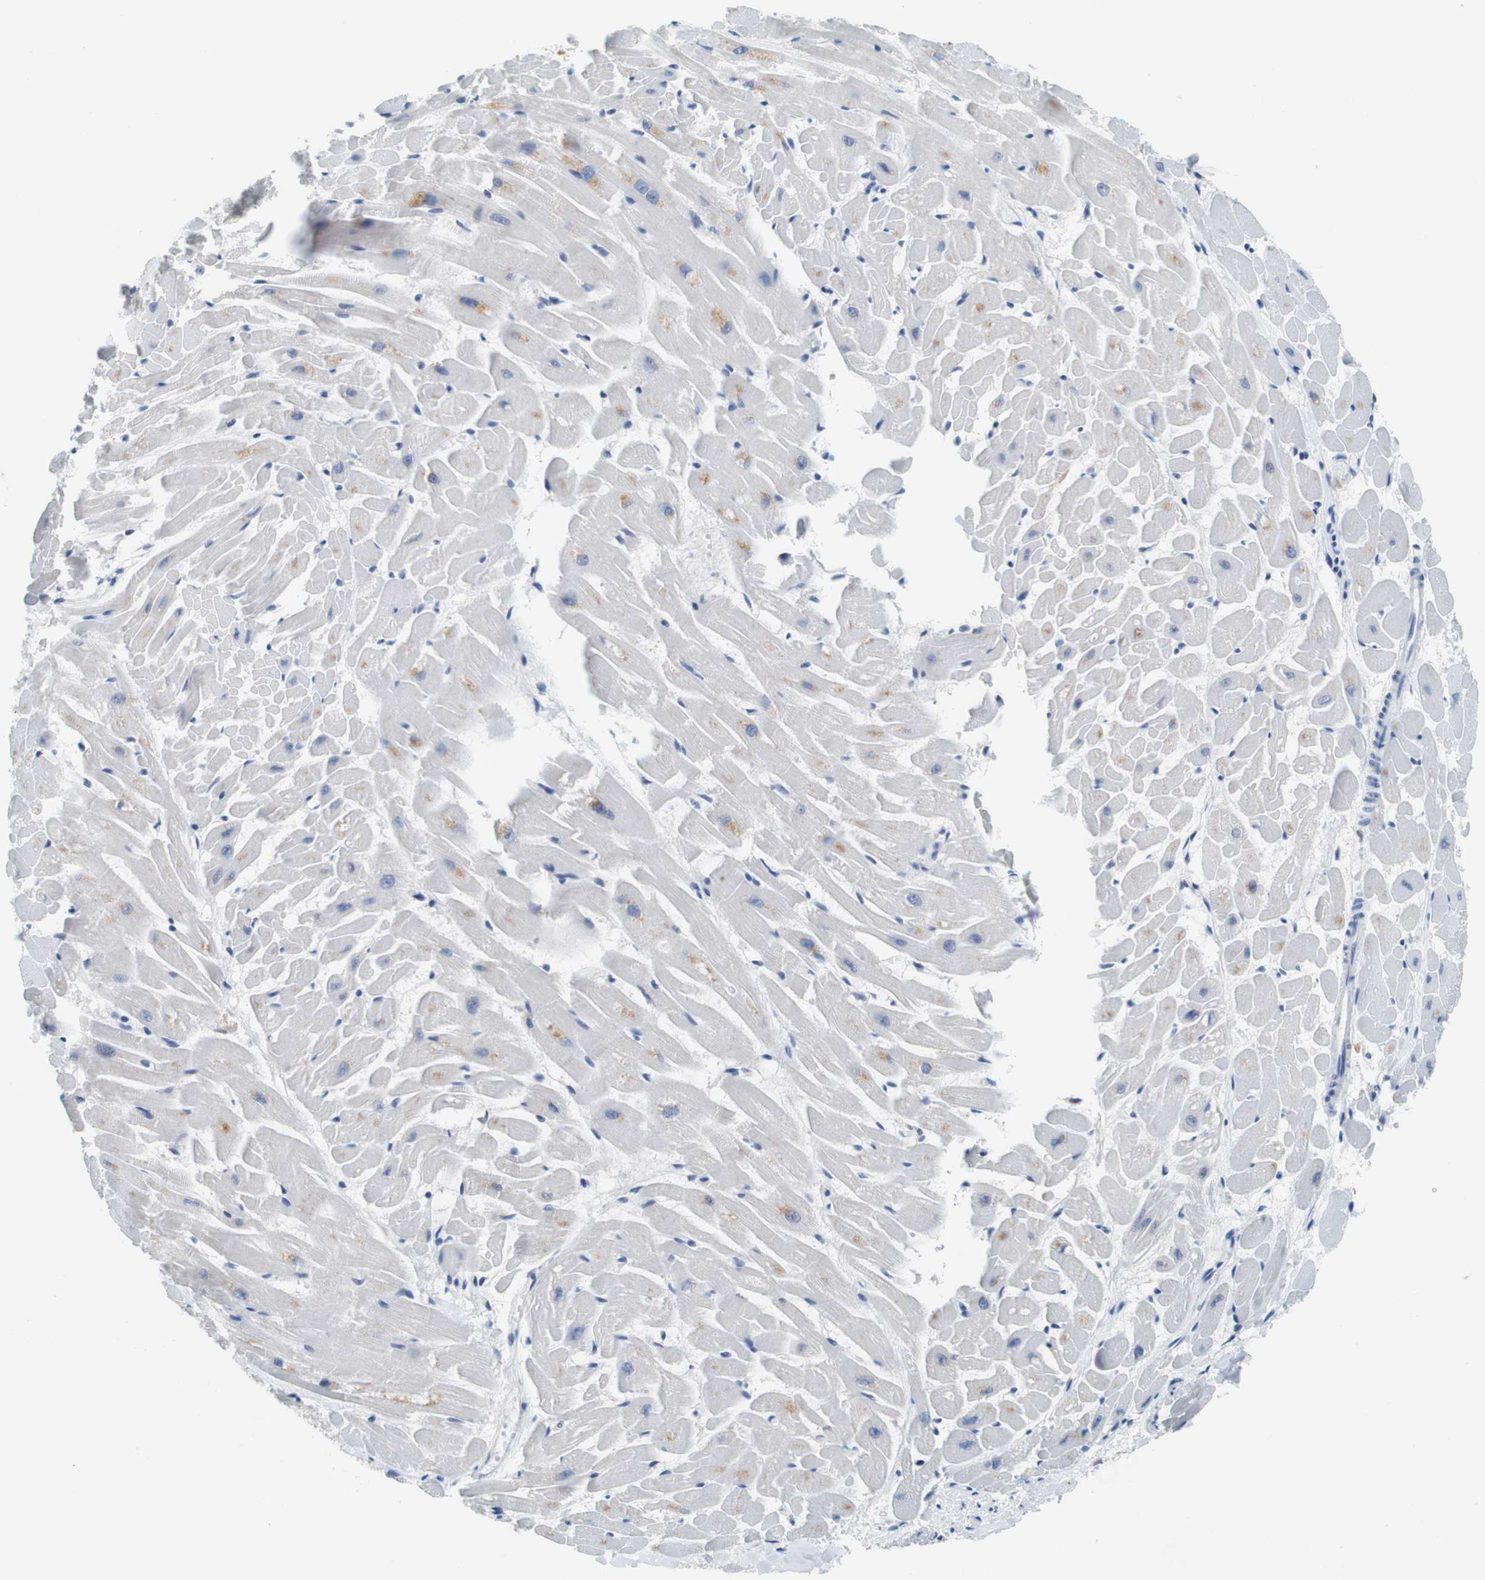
{"staining": {"intensity": "moderate", "quantity": "<25%", "location": "cytoplasmic/membranous"}, "tissue": "heart muscle", "cell_type": "Cardiomyocytes", "image_type": "normal", "snomed": [{"axis": "morphology", "description": "Normal tissue, NOS"}, {"axis": "topography", "description": "Heart"}], "caption": "About <25% of cardiomyocytes in unremarkable human heart muscle show moderate cytoplasmic/membranous protein positivity as visualized by brown immunohistochemical staining.", "gene": "IRF8", "patient": {"sex": "female", "age": 19}}